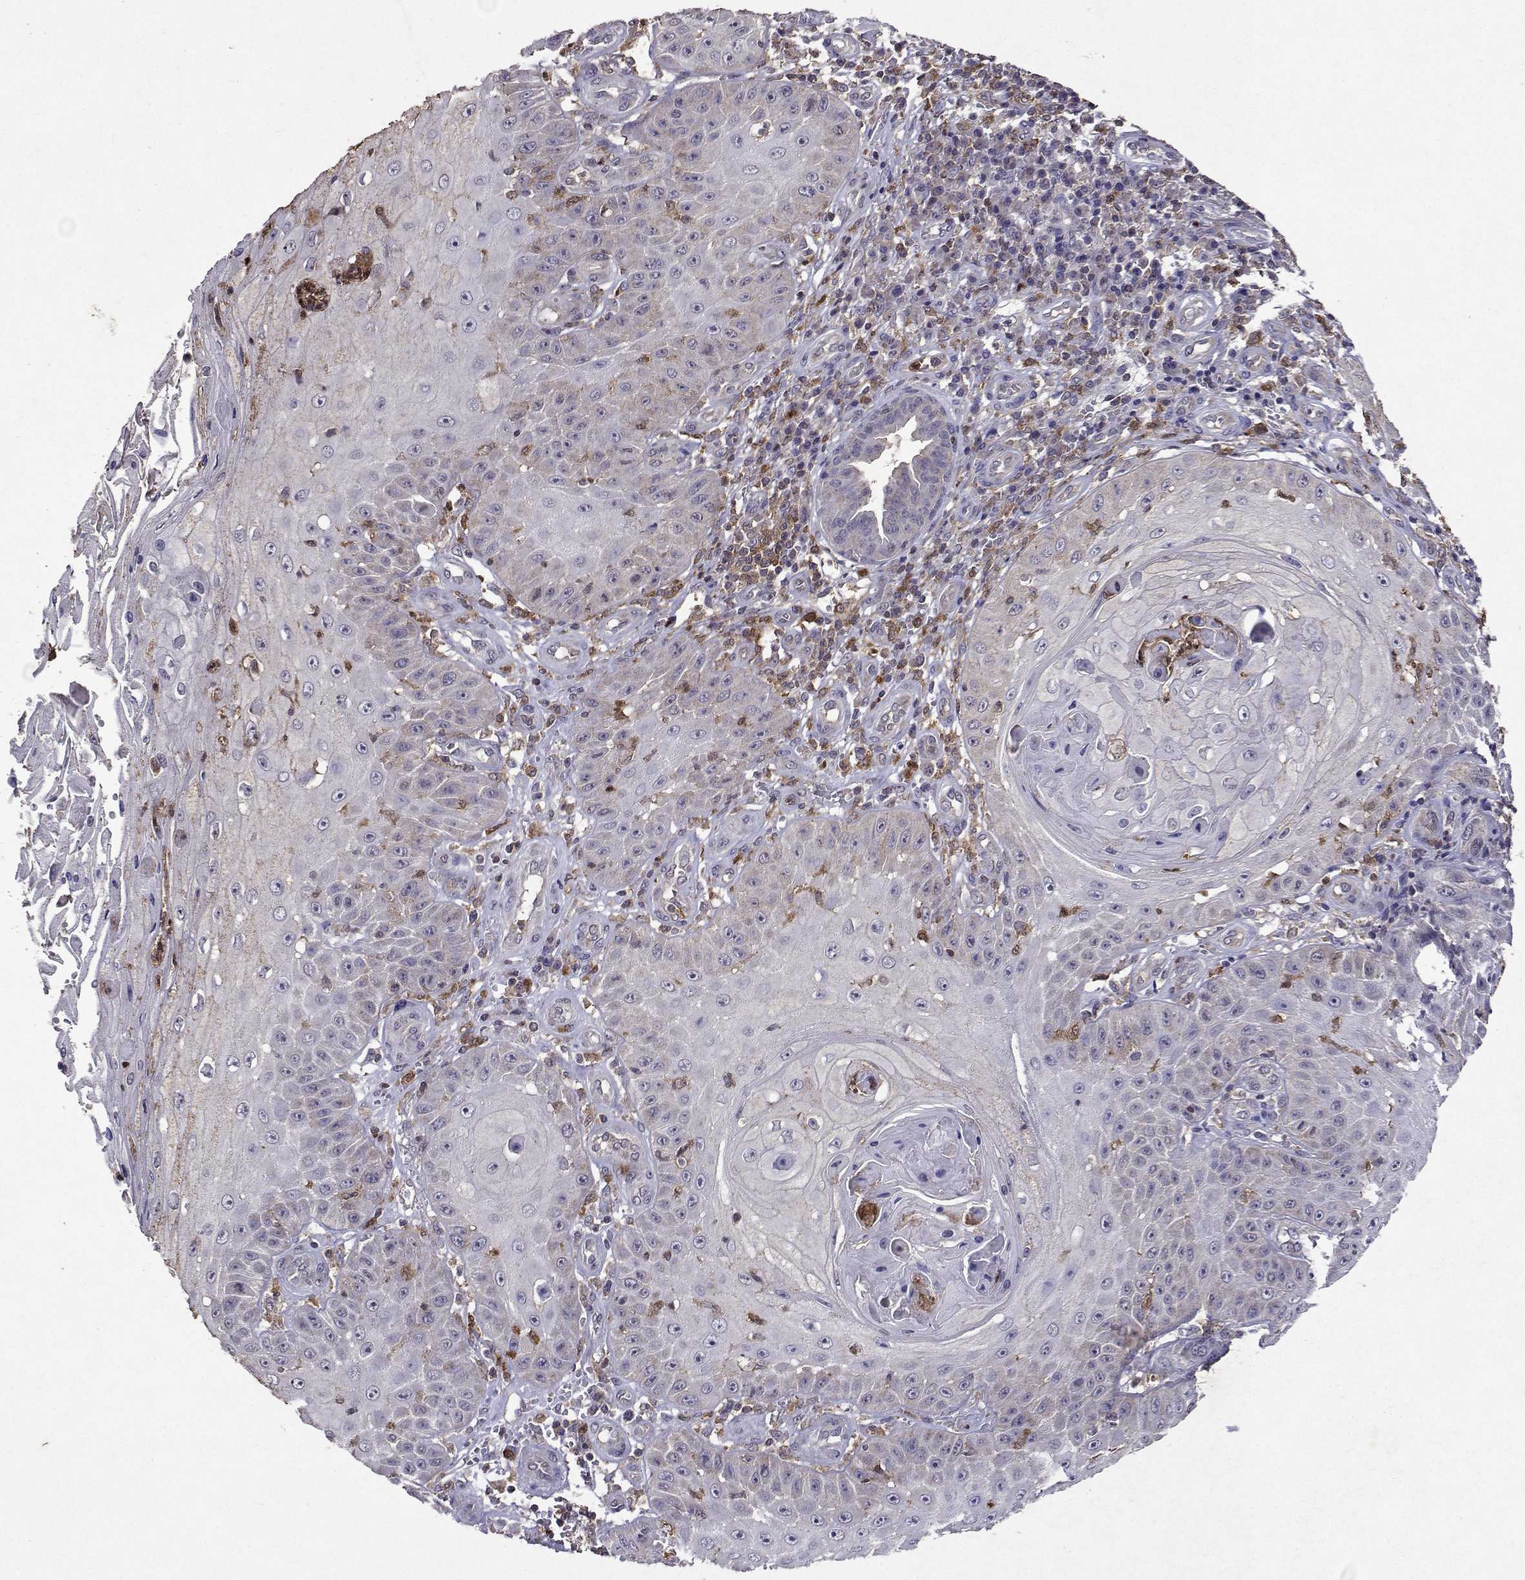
{"staining": {"intensity": "negative", "quantity": "none", "location": "none"}, "tissue": "skin cancer", "cell_type": "Tumor cells", "image_type": "cancer", "snomed": [{"axis": "morphology", "description": "Squamous cell carcinoma, NOS"}, {"axis": "topography", "description": "Skin"}], "caption": "The image exhibits no significant staining in tumor cells of skin cancer (squamous cell carcinoma). (Stains: DAB IHC with hematoxylin counter stain, Microscopy: brightfield microscopy at high magnification).", "gene": "APAF1", "patient": {"sex": "male", "age": 70}}